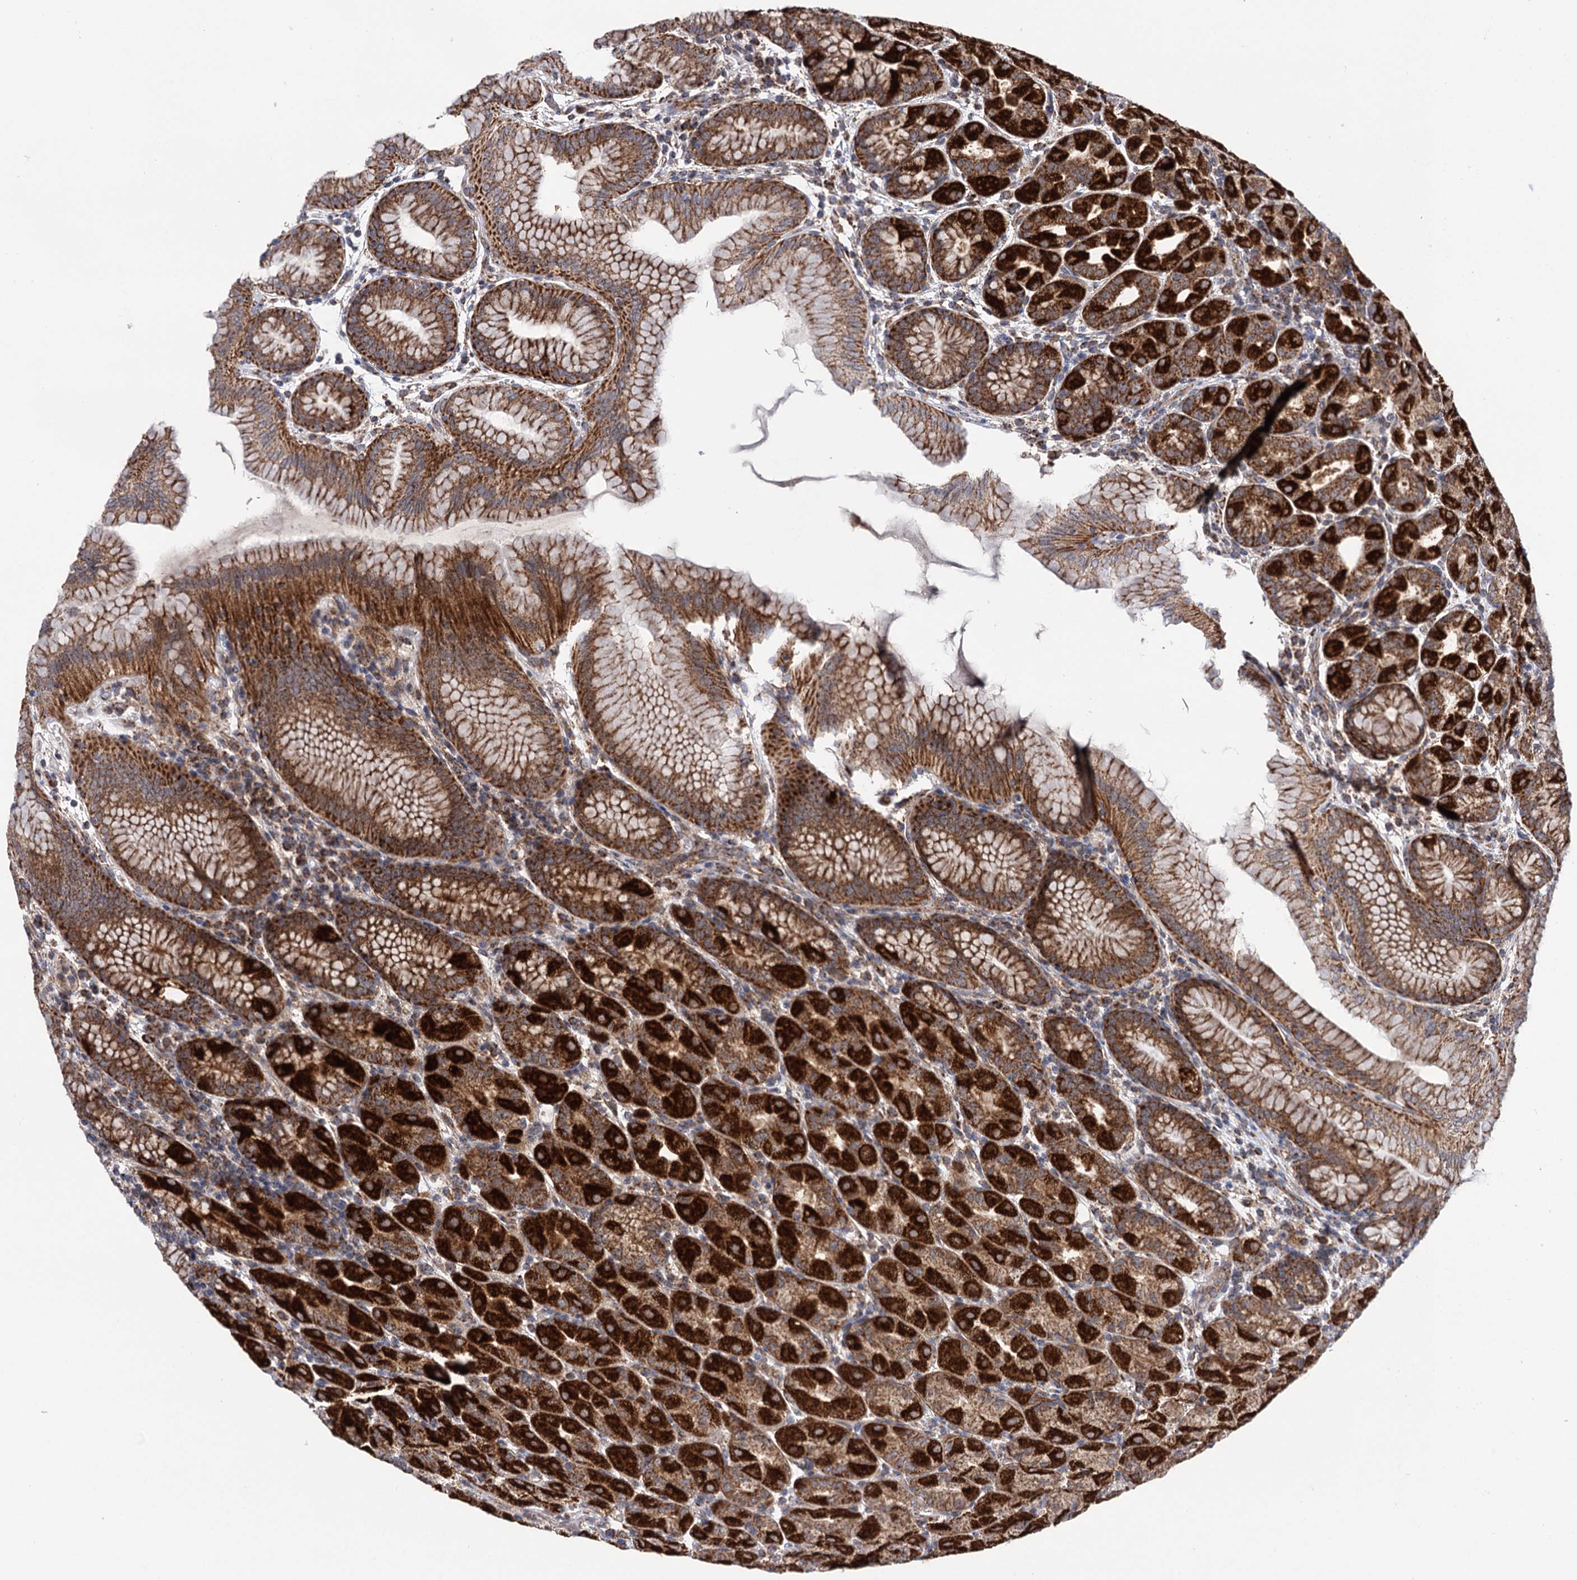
{"staining": {"intensity": "strong", "quantity": ">75%", "location": "cytoplasmic/membranous"}, "tissue": "stomach", "cell_type": "Glandular cells", "image_type": "normal", "snomed": [{"axis": "morphology", "description": "Normal tissue, NOS"}, {"axis": "topography", "description": "Stomach"}], "caption": "Immunohistochemical staining of unremarkable stomach demonstrates >75% levels of strong cytoplasmic/membranous protein expression in about >75% of glandular cells. (brown staining indicates protein expression, while blue staining denotes nuclei).", "gene": "SUCLA2", "patient": {"sex": "female", "age": 79}}